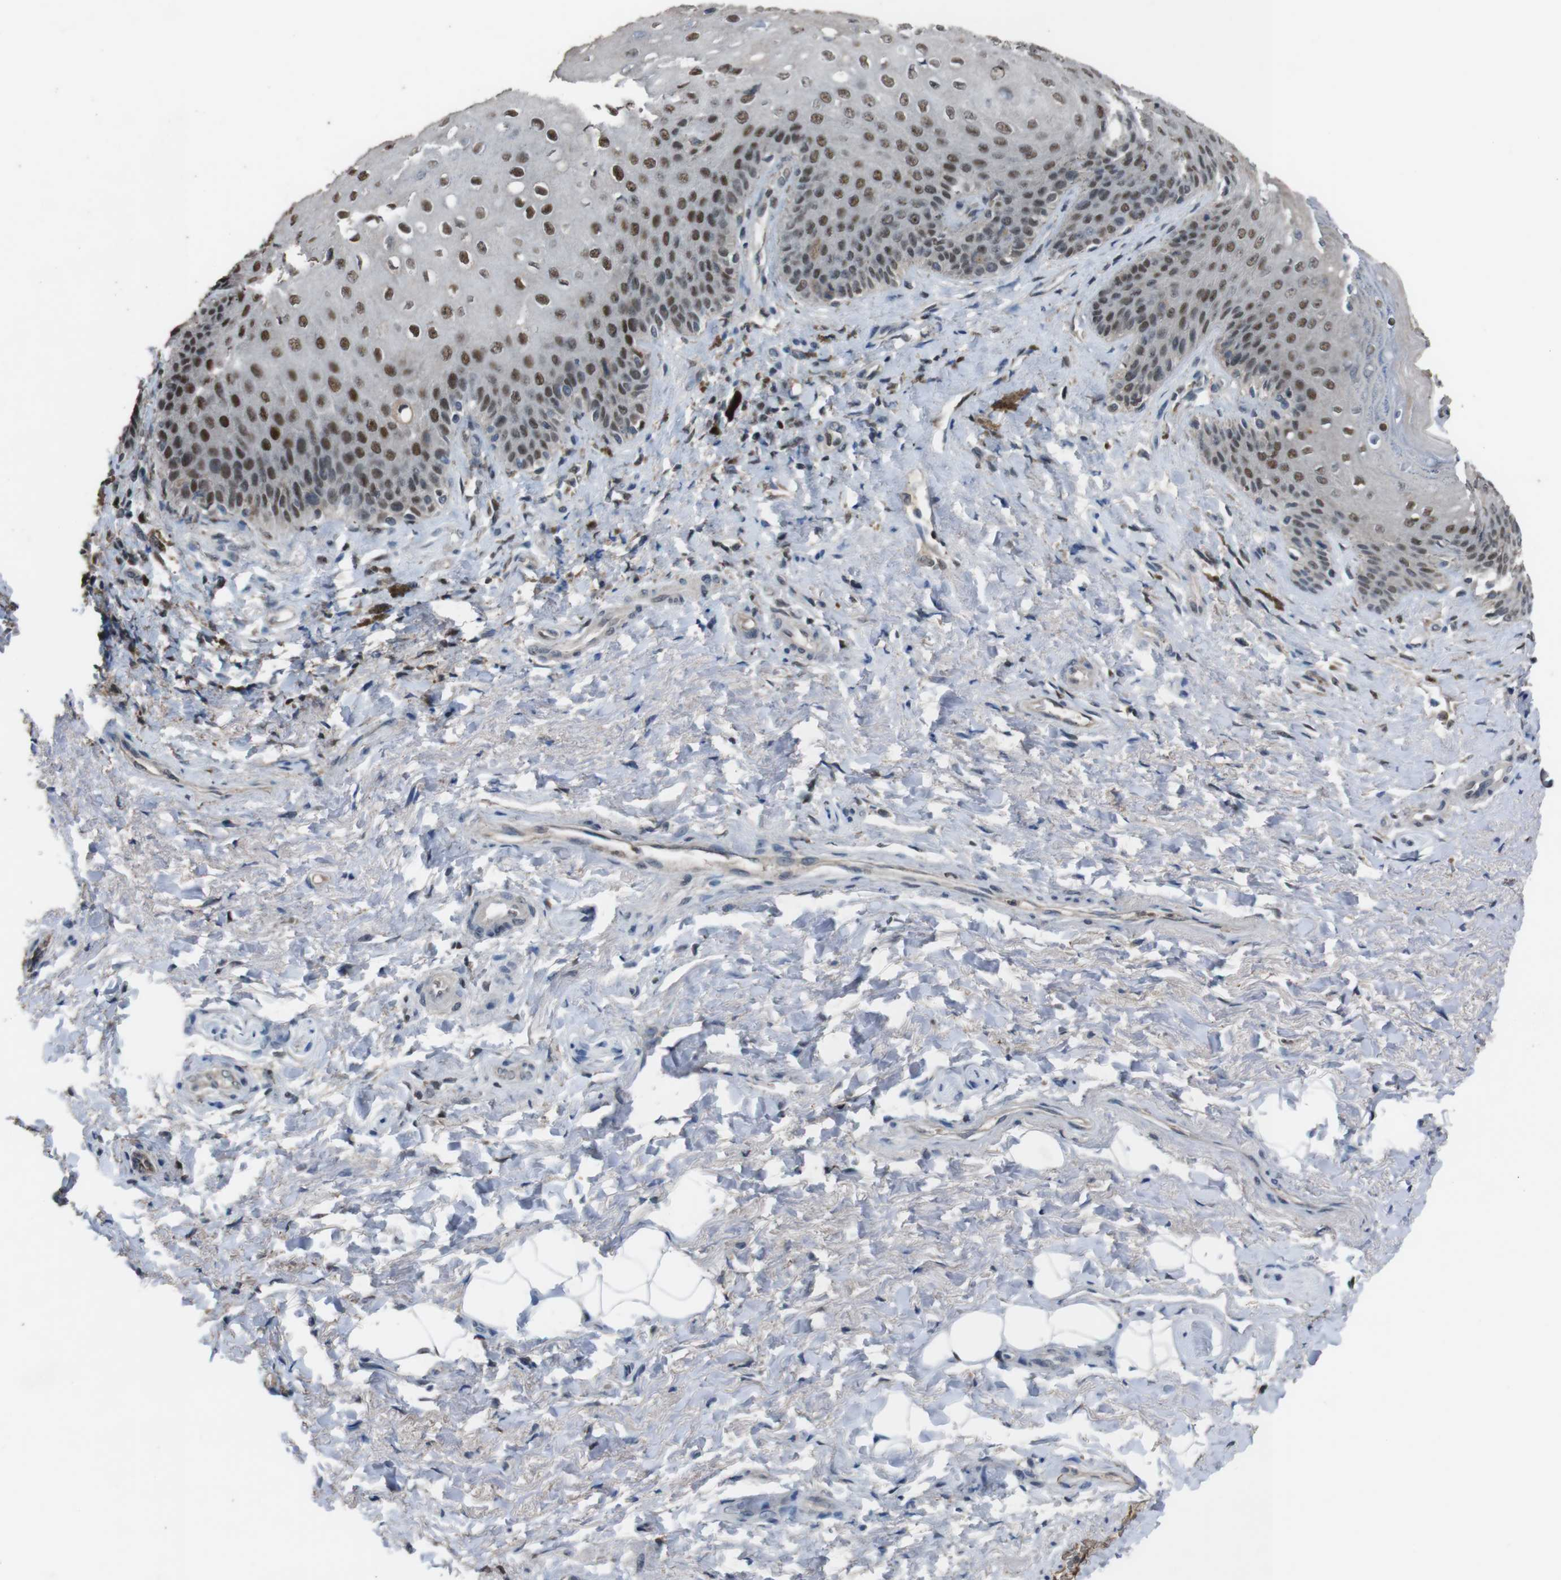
{"staining": {"intensity": "moderate", "quantity": ">75%", "location": "nuclear"}, "tissue": "skin", "cell_type": "Epidermal cells", "image_type": "normal", "snomed": [{"axis": "morphology", "description": "Normal tissue, NOS"}, {"axis": "topography", "description": "Anal"}], "caption": "Moderate nuclear protein expression is present in approximately >75% of epidermal cells in skin. (brown staining indicates protein expression, while blue staining denotes nuclei).", "gene": "SUB1", "patient": {"sex": "female", "age": 46}}